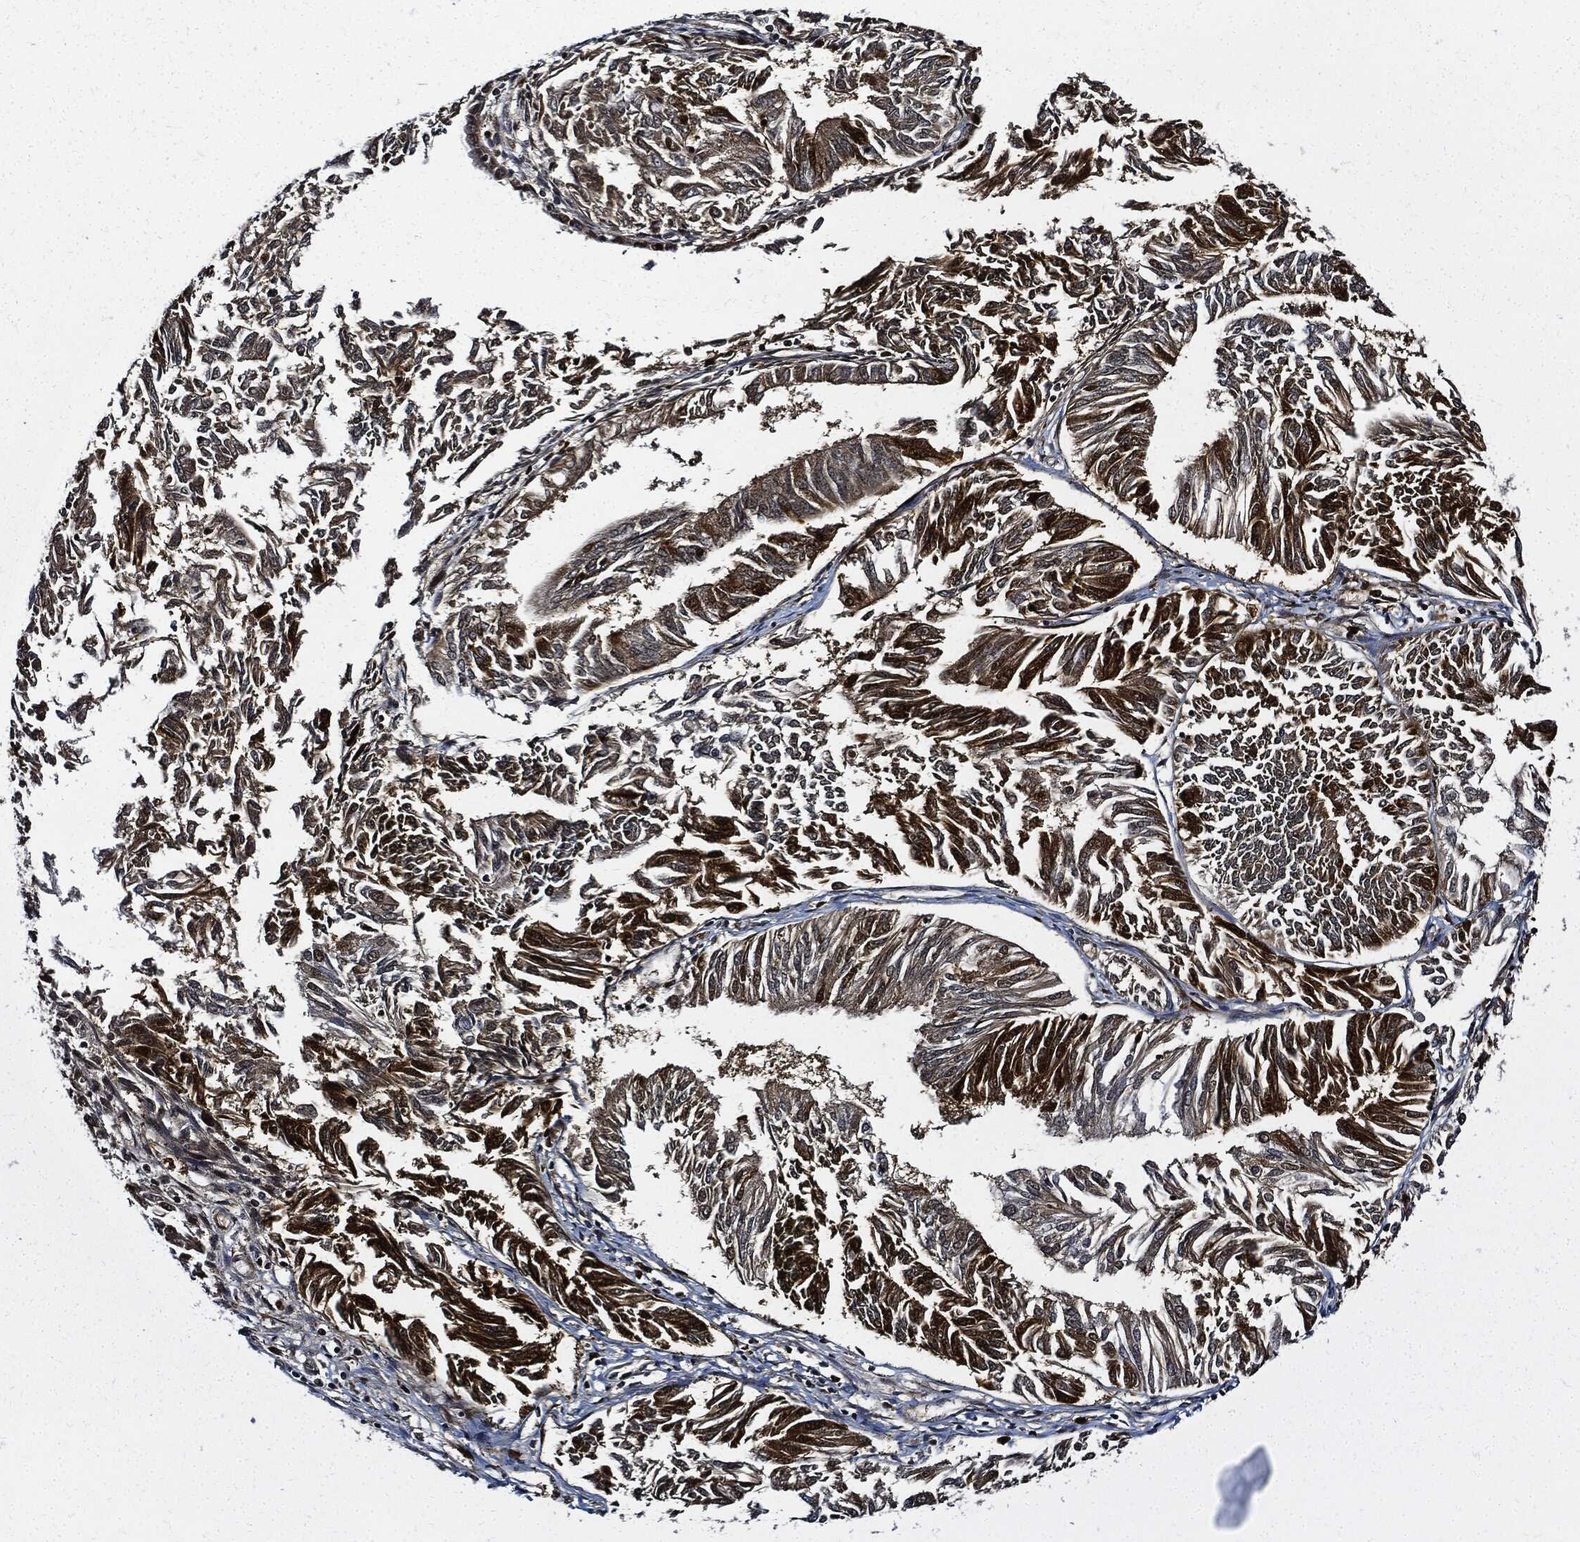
{"staining": {"intensity": "strong", "quantity": "25%-75%", "location": "cytoplasmic/membranous,nuclear"}, "tissue": "endometrial cancer", "cell_type": "Tumor cells", "image_type": "cancer", "snomed": [{"axis": "morphology", "description": "Adenocarcinoma, NOS"}, {"axis": "topography", "description": "Endometrium"}], "caption": "A high amount of strong cytoplasmic/membranous and nuclear positivity is appreciated in approximately 25%-75% of tumor cells in endometrial adenocarcinoma tissue.", "gene": "PCNA", "patient": {"sex": "female", "age": 58}}